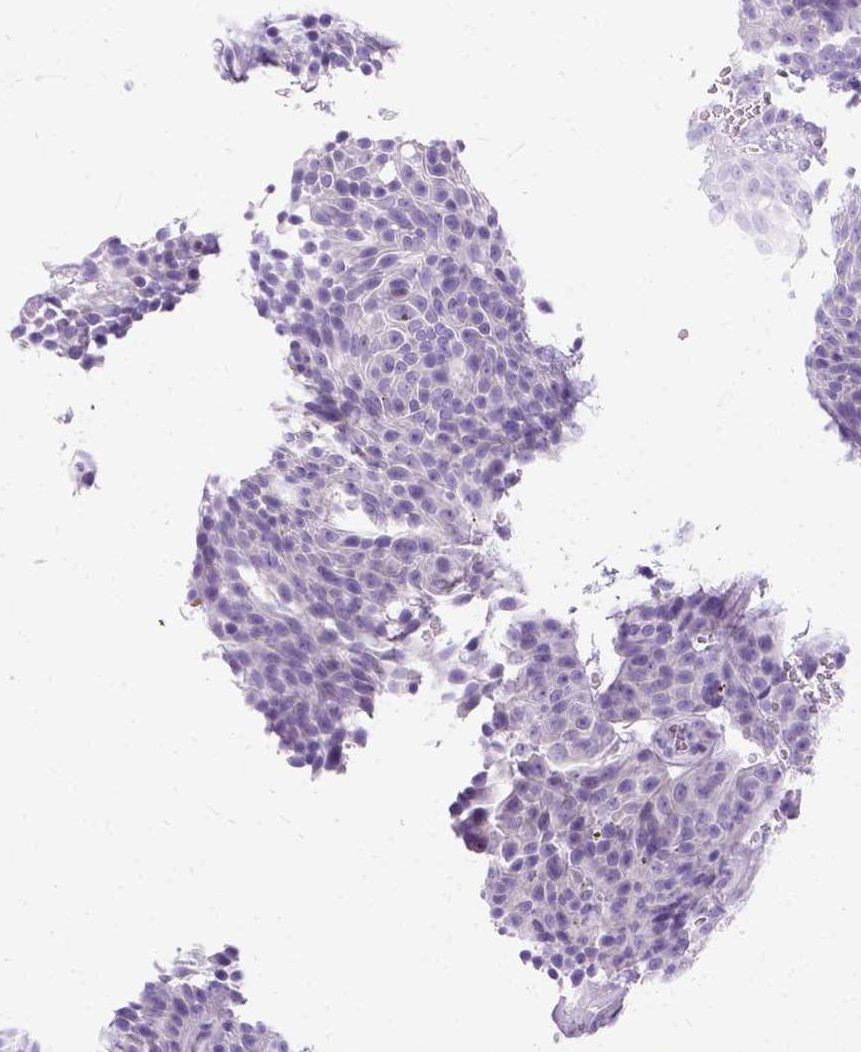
{"staining": {"intensity": "negative", "quantity": "none", "location": "none"}, "tissue": "urothelial cancer", "cell_type": "Tumor cells", "image_type": "cancer", "snomed": [{"axis": "morphology", "description": "Urothelial carcinoma, Low grade"}, {"axis": "topography", "description": "Urinary bladder"}], "caption": "High magnification brightfield microscopy of low-grade urothelial carcinoma stained with DAB (3,3'-diaminobenzidine) (brown) and counterstained with hematoxylin (blue): tumor cells show no significant staining. (DAB (3,3'-diaminobenzidine) immunohistochemistry (IHC) with hematoxylin counter stain).", "gene": "C7orf57", "patient": {"sex": "male", "age": 77}}